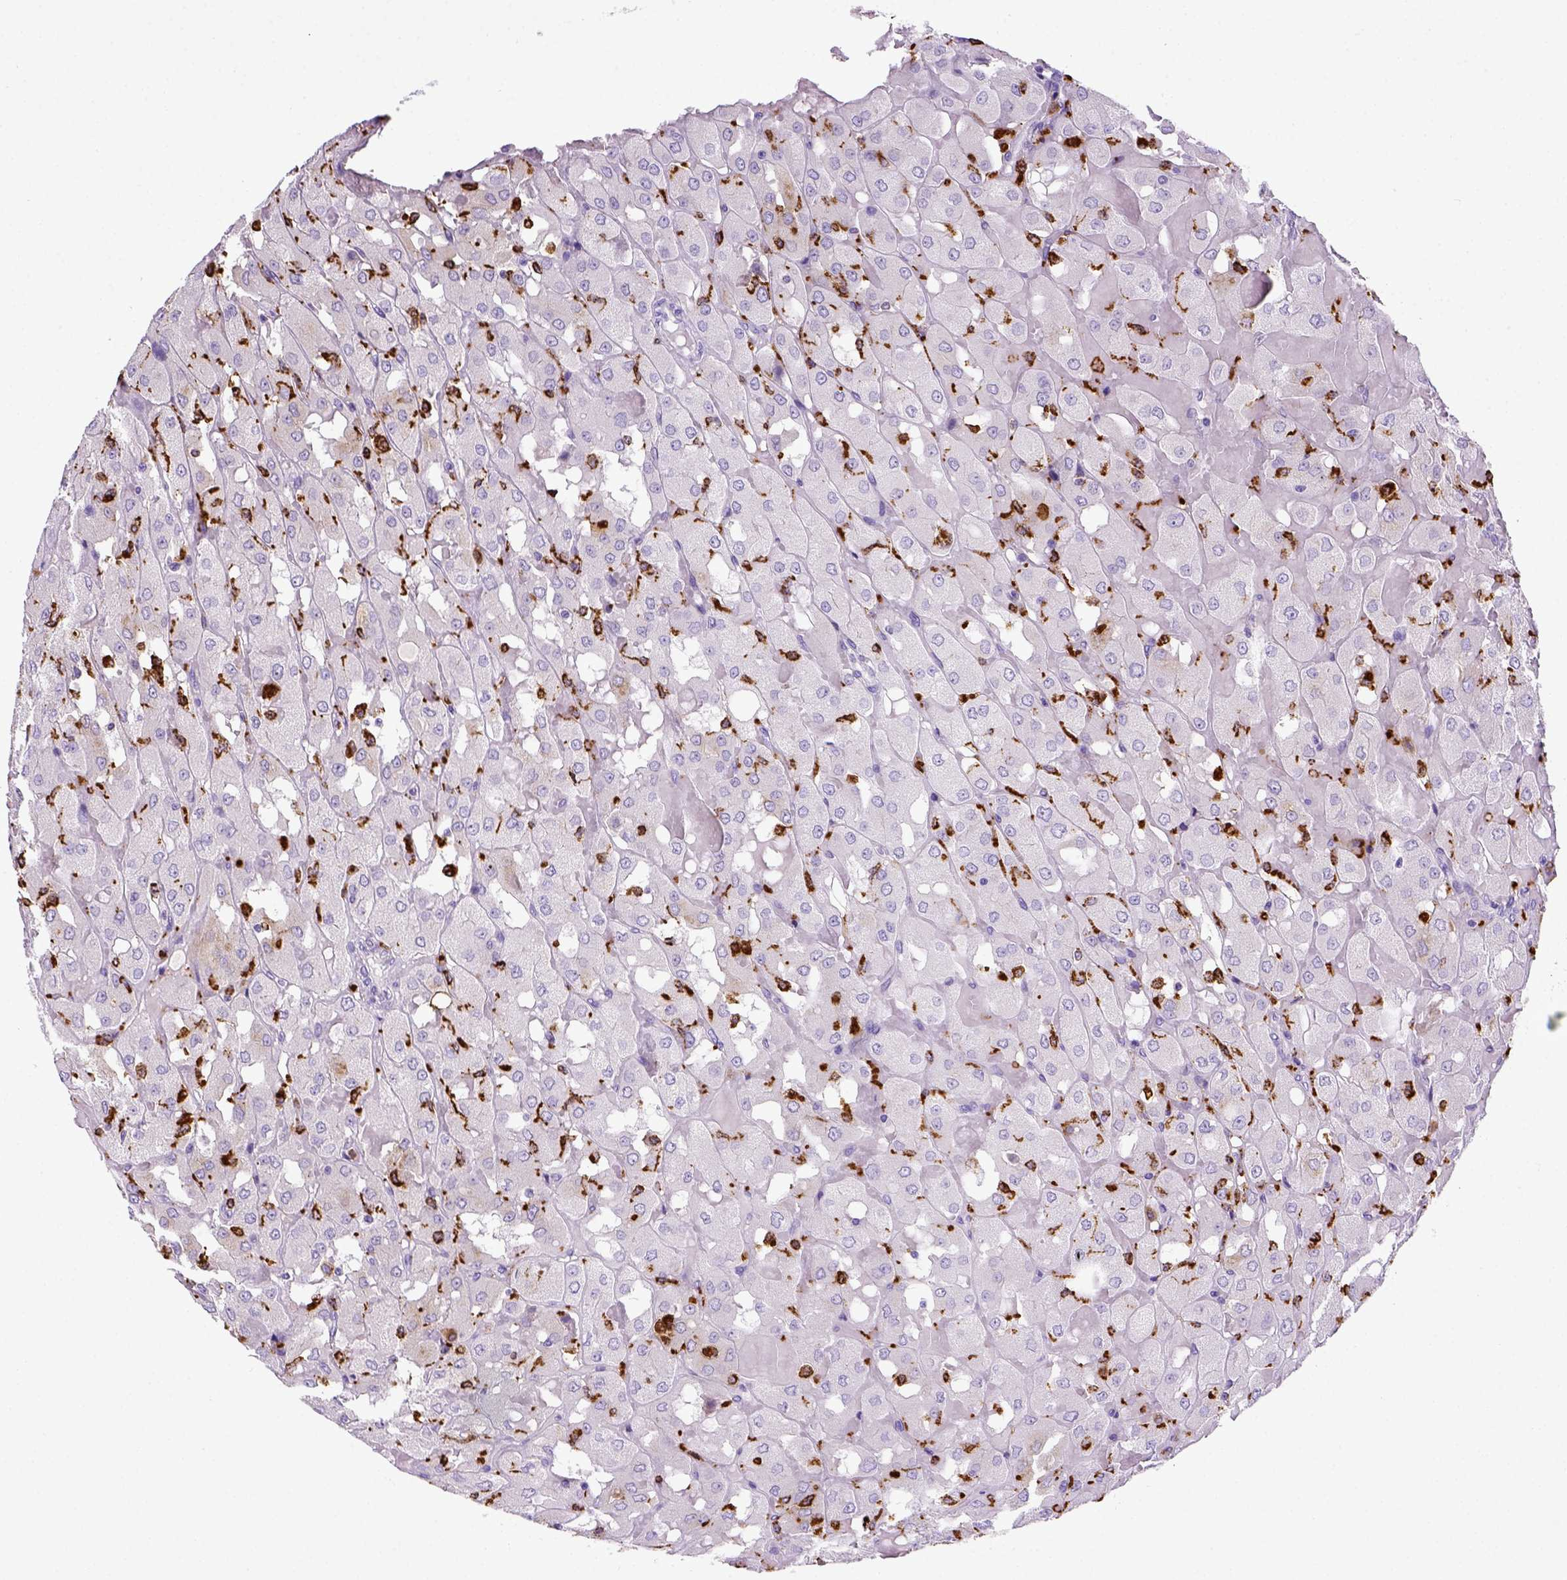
{"staining": {"intensity": "negative", "quantity": "none", "location": "none"}, "tissue": "renal cancer", "cell_type": "Tumor cells", "image_type": "cancer", "snomed": [{"axis": "morphology", "description": "Adenocarcinoma, NOS"}, {"axis": "topography", "description": "Kidney"}], "caption": "The histopathology image exhibits no staining of tumor cells in renal adenocarcinoma.", "gene": "CD68", "patient": {"sex": "male", "age": 72}}